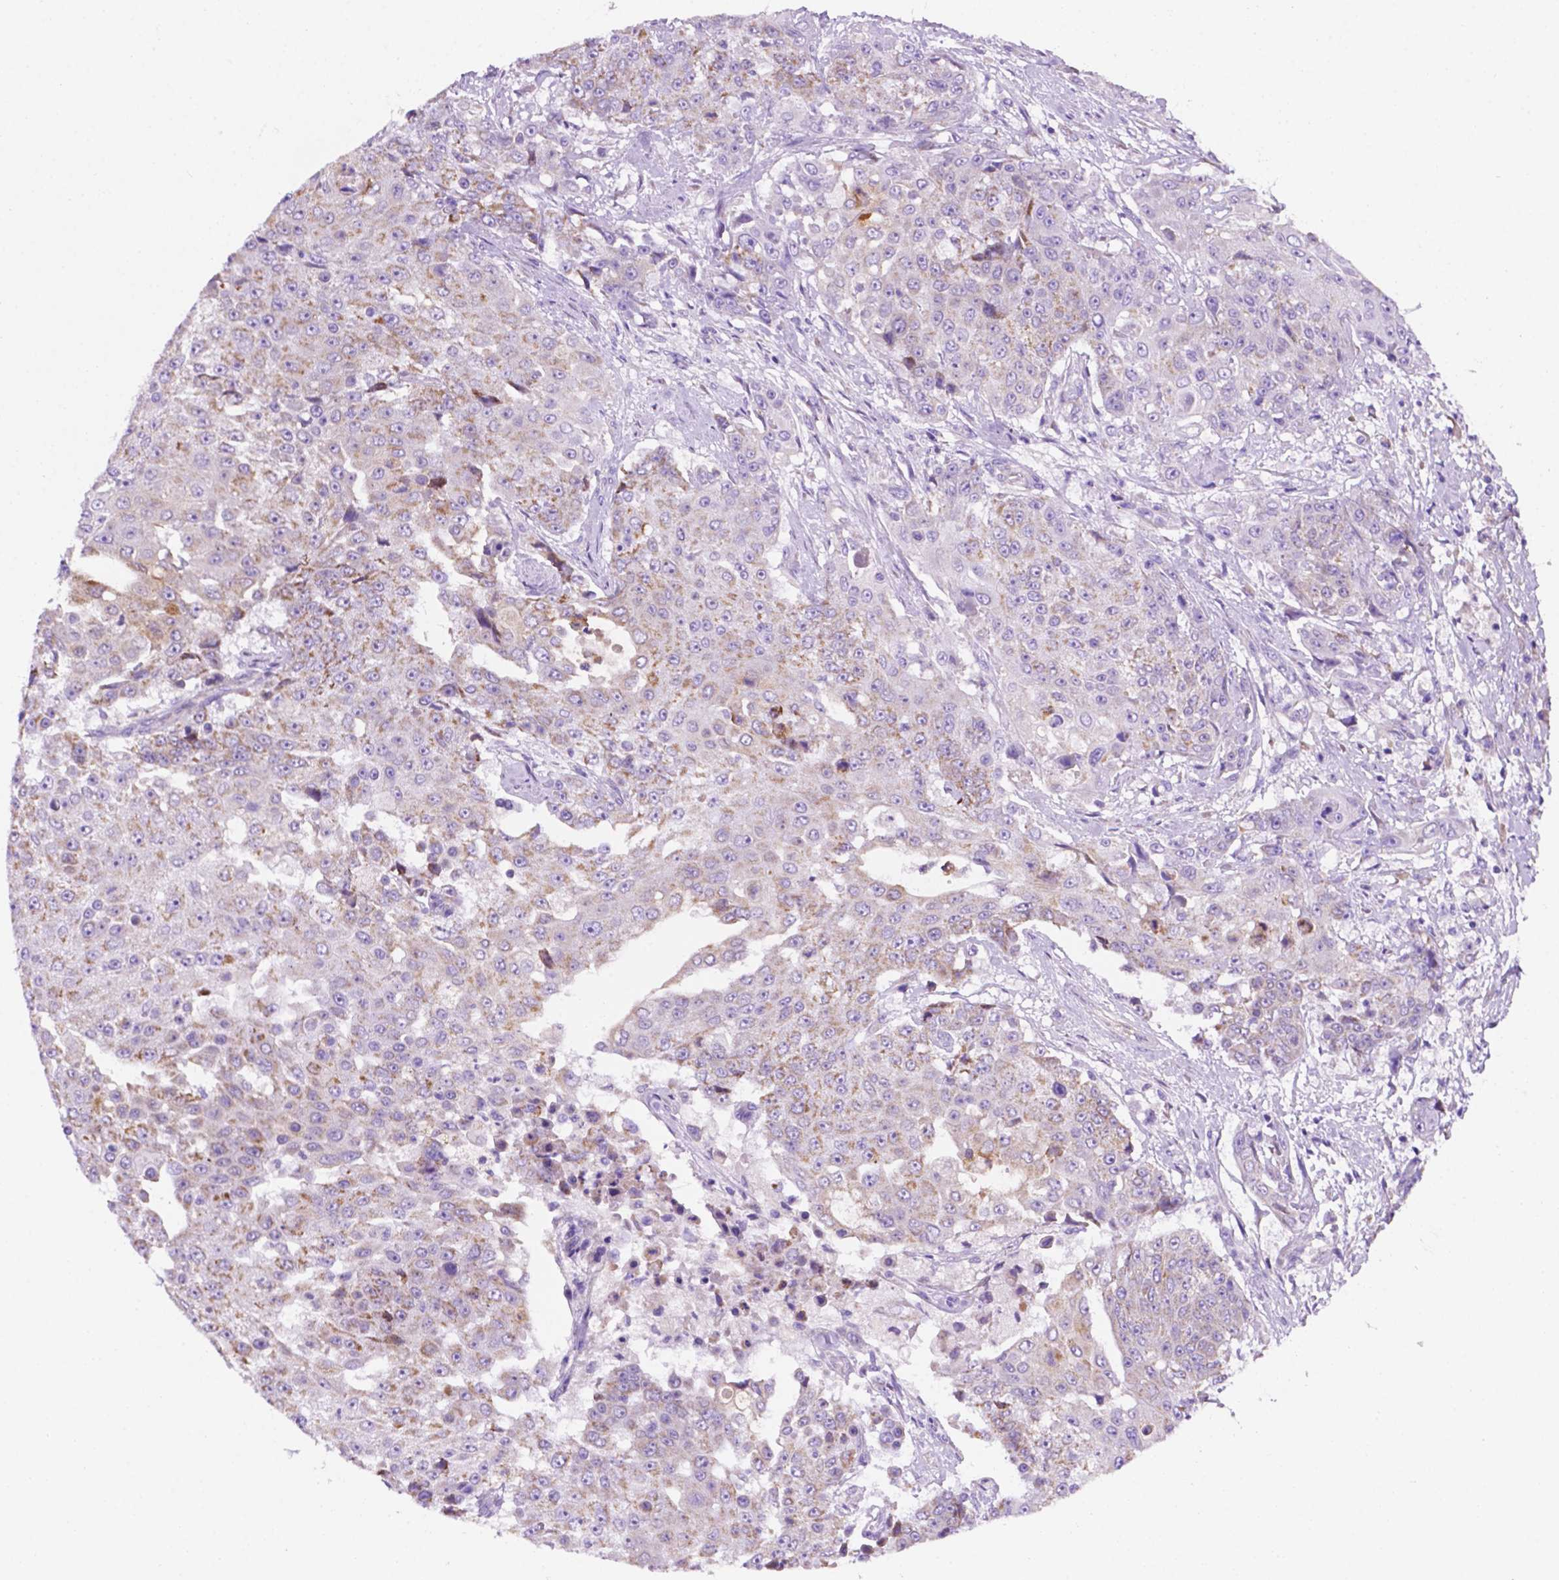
{"staining": {"intensity": "moderate", "quantity": "25%-75%", "location": "cytoplasmic/membranous"}, "tissue": "urothelial cancer", "cell_type": "Tumor cells", "image_type": "cancer", "snomed": [{"axis": "morphology", "description": "Urothelial carcinoma, High grade"}, {"axis": "topography", "description": "Urinary bladder"}], "caption": "This is a micrograph of IHC staining of urothelial carcinoma (high-grade), which shows moderate positivity in the cytoplasmic/membranous of tumor cells.", "gene": "CEACAM7", "patient": {"sex": "female", "age": 63}}